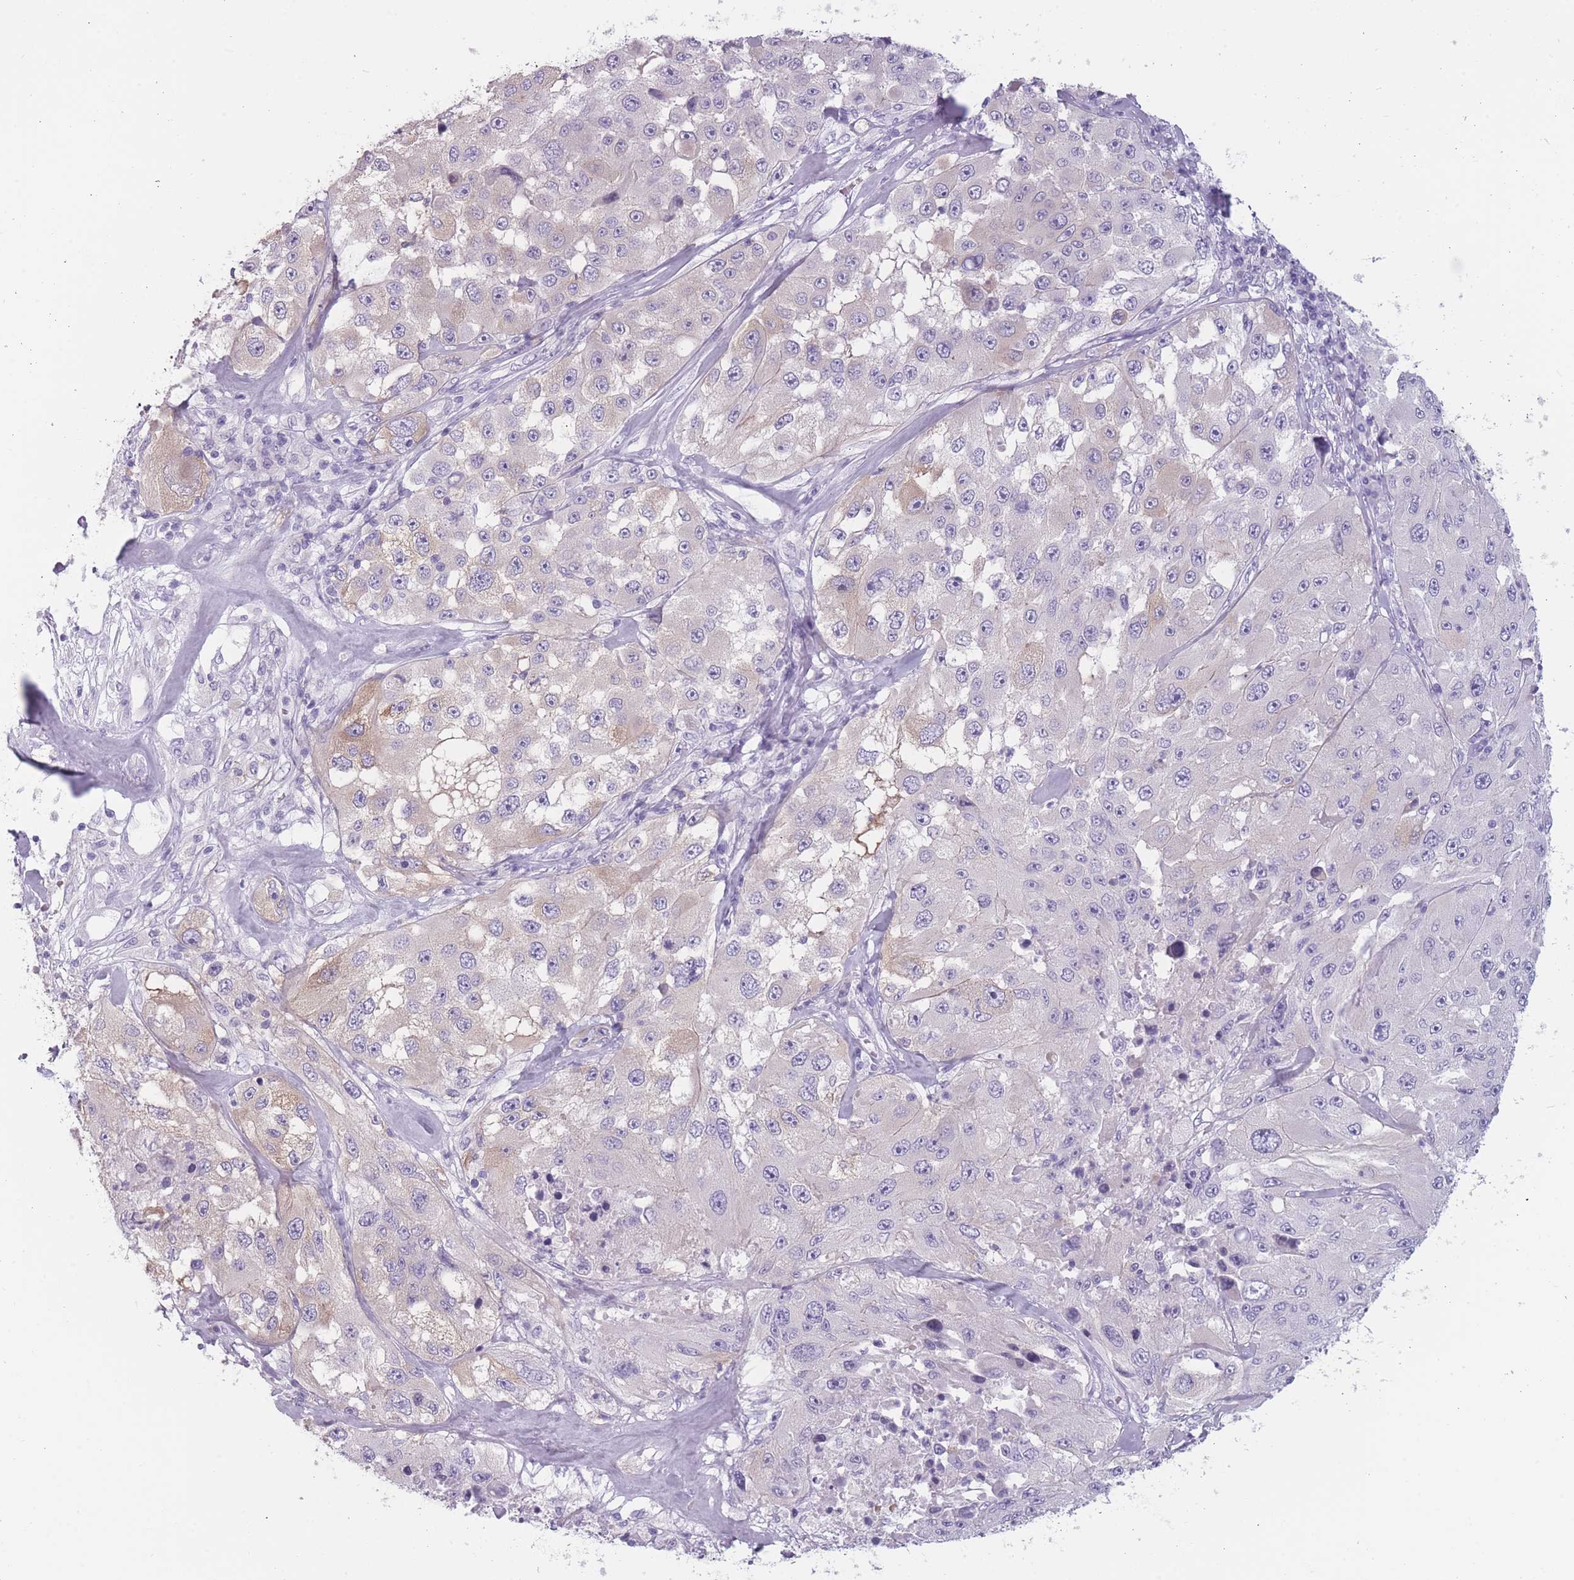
{"staining": {"intensity": "negative", "quantity": "none", "location": "none"}, "tissue": "melanoma", "cell_type": "Tumor cells", "image_type": "cancer", "snomed": [{"axis": "morphology", "description": "Malignant melanoma, Metastatic site"}, {"axis": "topography", "description": "Lymph node"}], "caption": "IHC histopathology image of human malignant melanoma (metastatic site) stained for a protein (brown), which demonstrates no positivity in tumor cells.", "gene": "PPFIA3", "patient": {"sex": "male", "age": 62}}